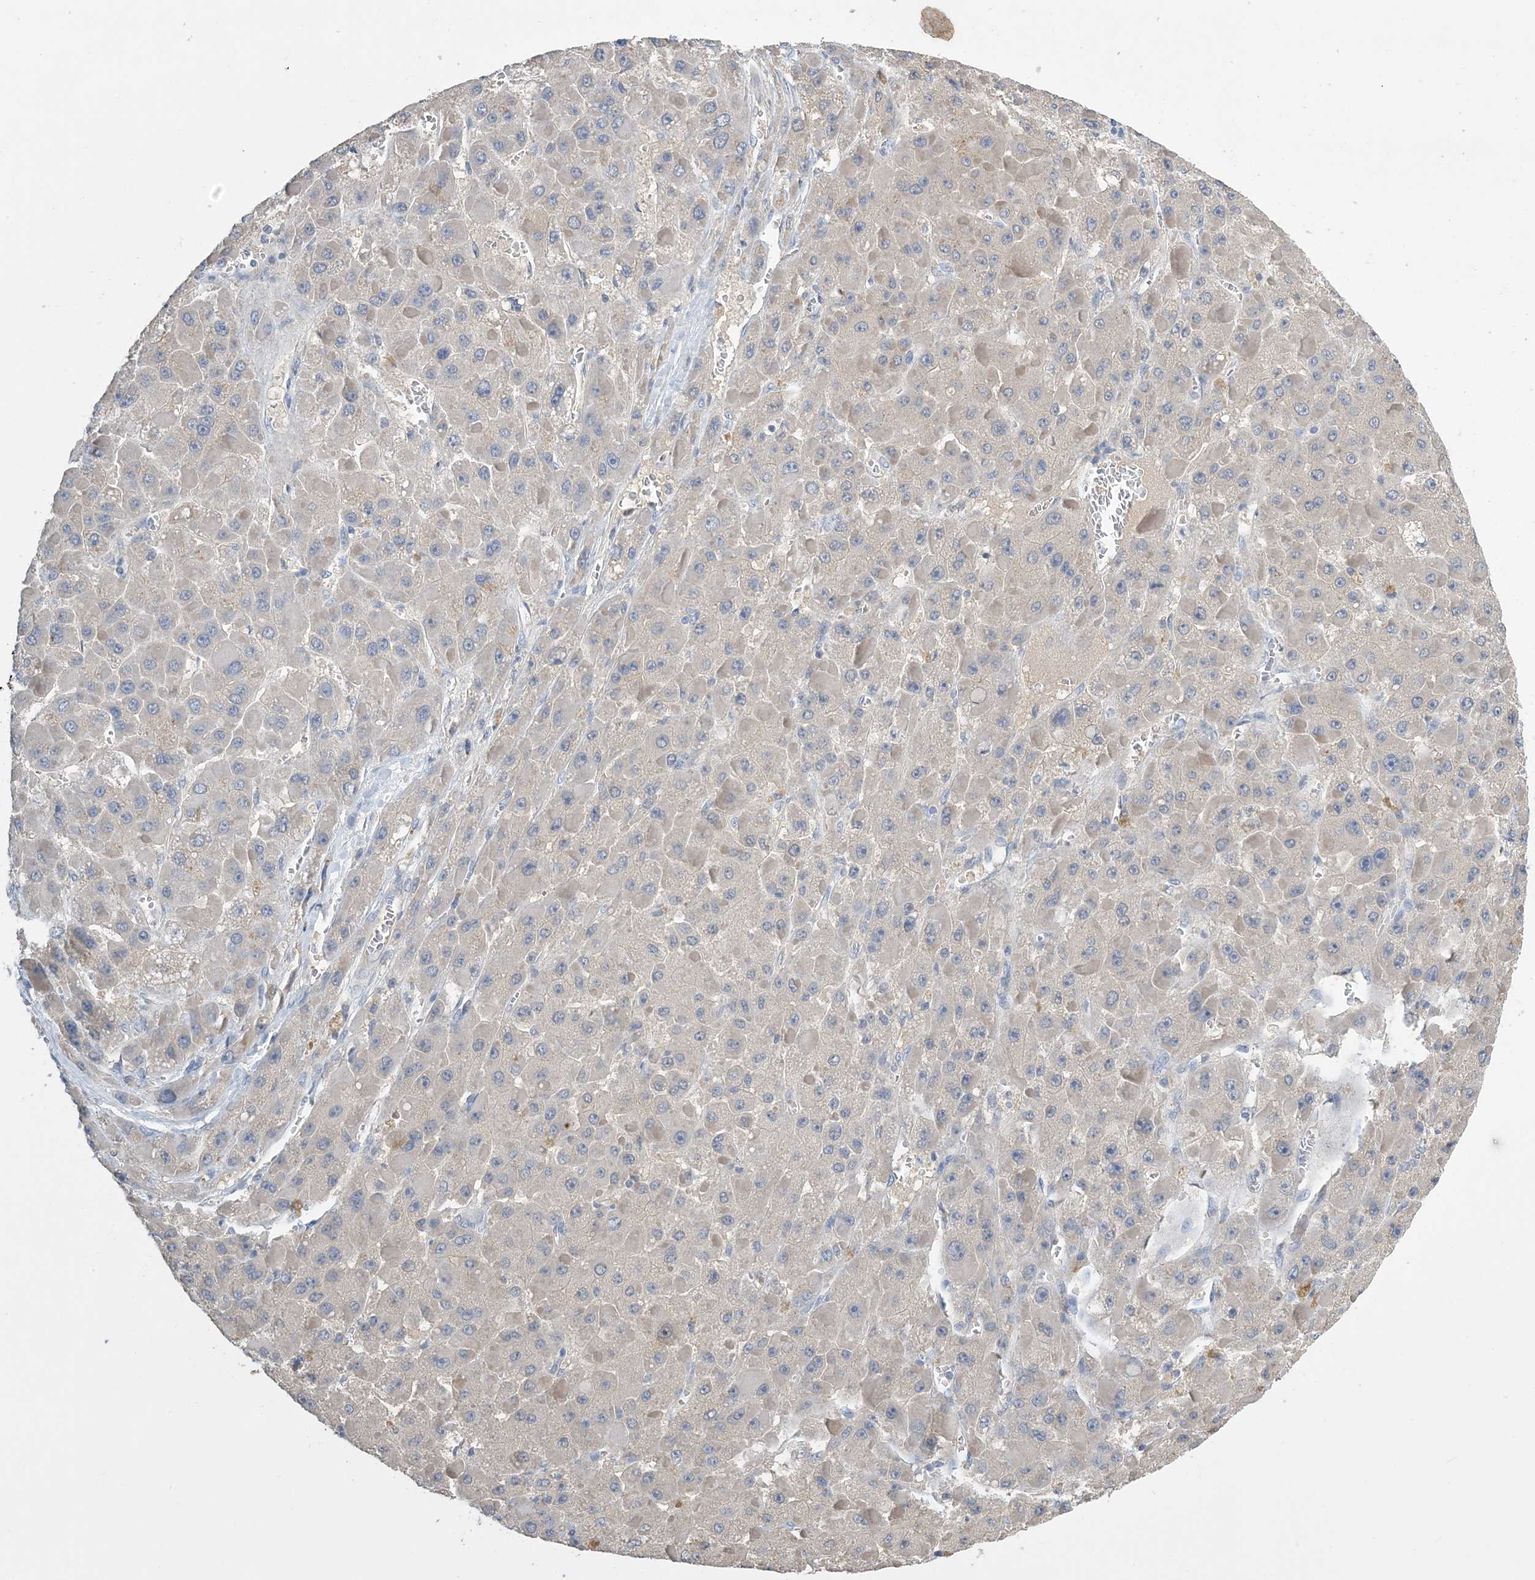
{"staining": {"intensity": "weak", "quantity": "<25%", "location": "cytoplasmic/membranous"}, "tissue": "liver cancer", "cell_type": "Tumor cells", "image_type": "cancer", "snomed": [{"axis": "morphology", "description": "Carcinoma, Hepatocellular, NOS"}, {"axis": "topography", "description": "Liver"}], "caption": "A high-resolution micrograph shows immunohistochemistry staining of liver cancer, which demonstrates no significant expression in tumor cells.", "gene": "KPRP", "patient": {"sex": "female", "age": 73}}